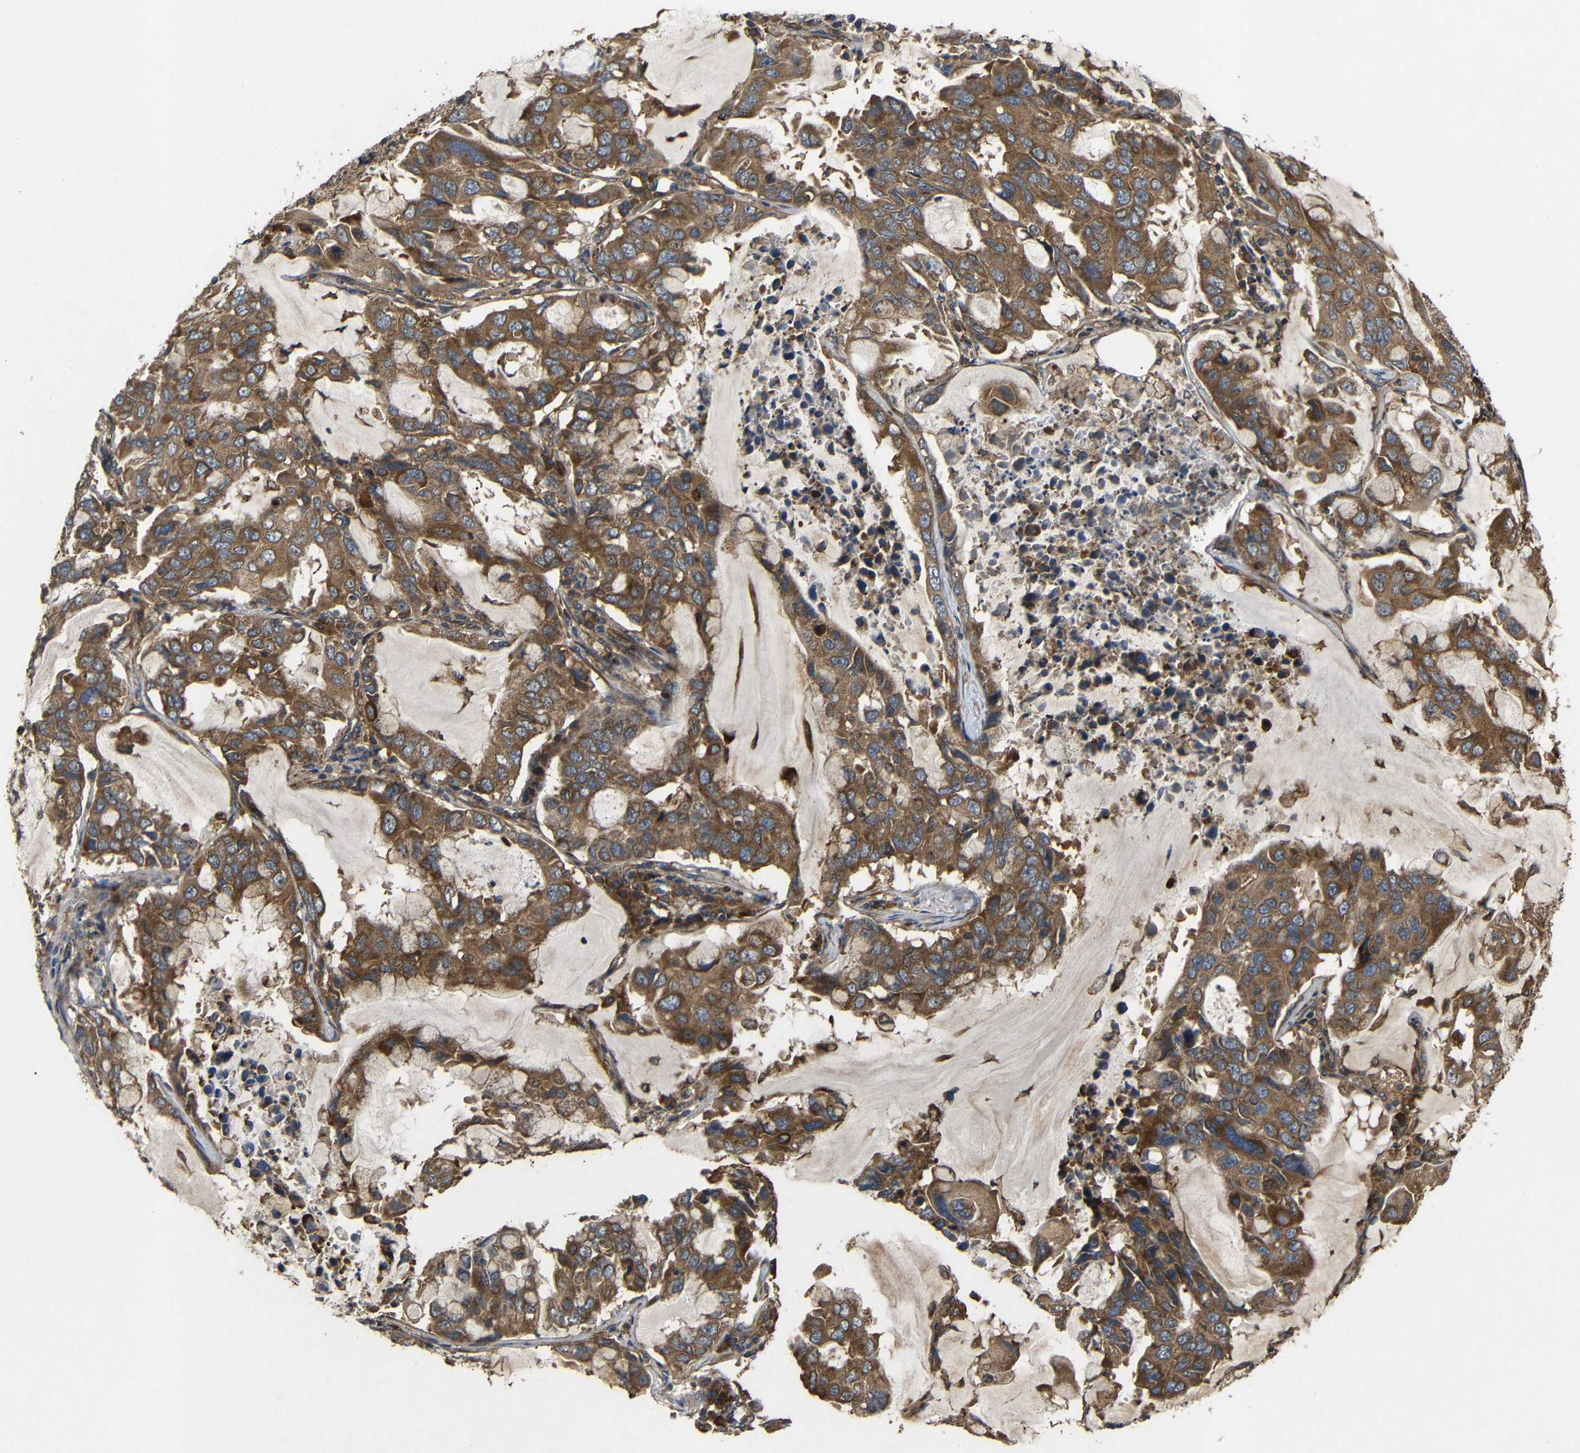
{"staining": {"intensity": "strong", "quantity": ">75%", "location": "cytoplasmic/membranous"}, "tissue": "lung cancer", "cell_type": "Tumor cells", "image_type": "cancer", "snomed": [{"axis": "morphology", "description": "Adenocarcinoma, NOS"}, {"axis": "topography", "description": "Lung"}], "caption": "This image reveals lung cancer stained with immunohistochemistry (IHC) to label a protein in brown. The cytoplasmic/membranous of tumor cells show strong positivity for the protein. Nuclei are counter-stained blue.", "gene": "EIF2S1", "patient": {"sex": "male", "age": 64}}